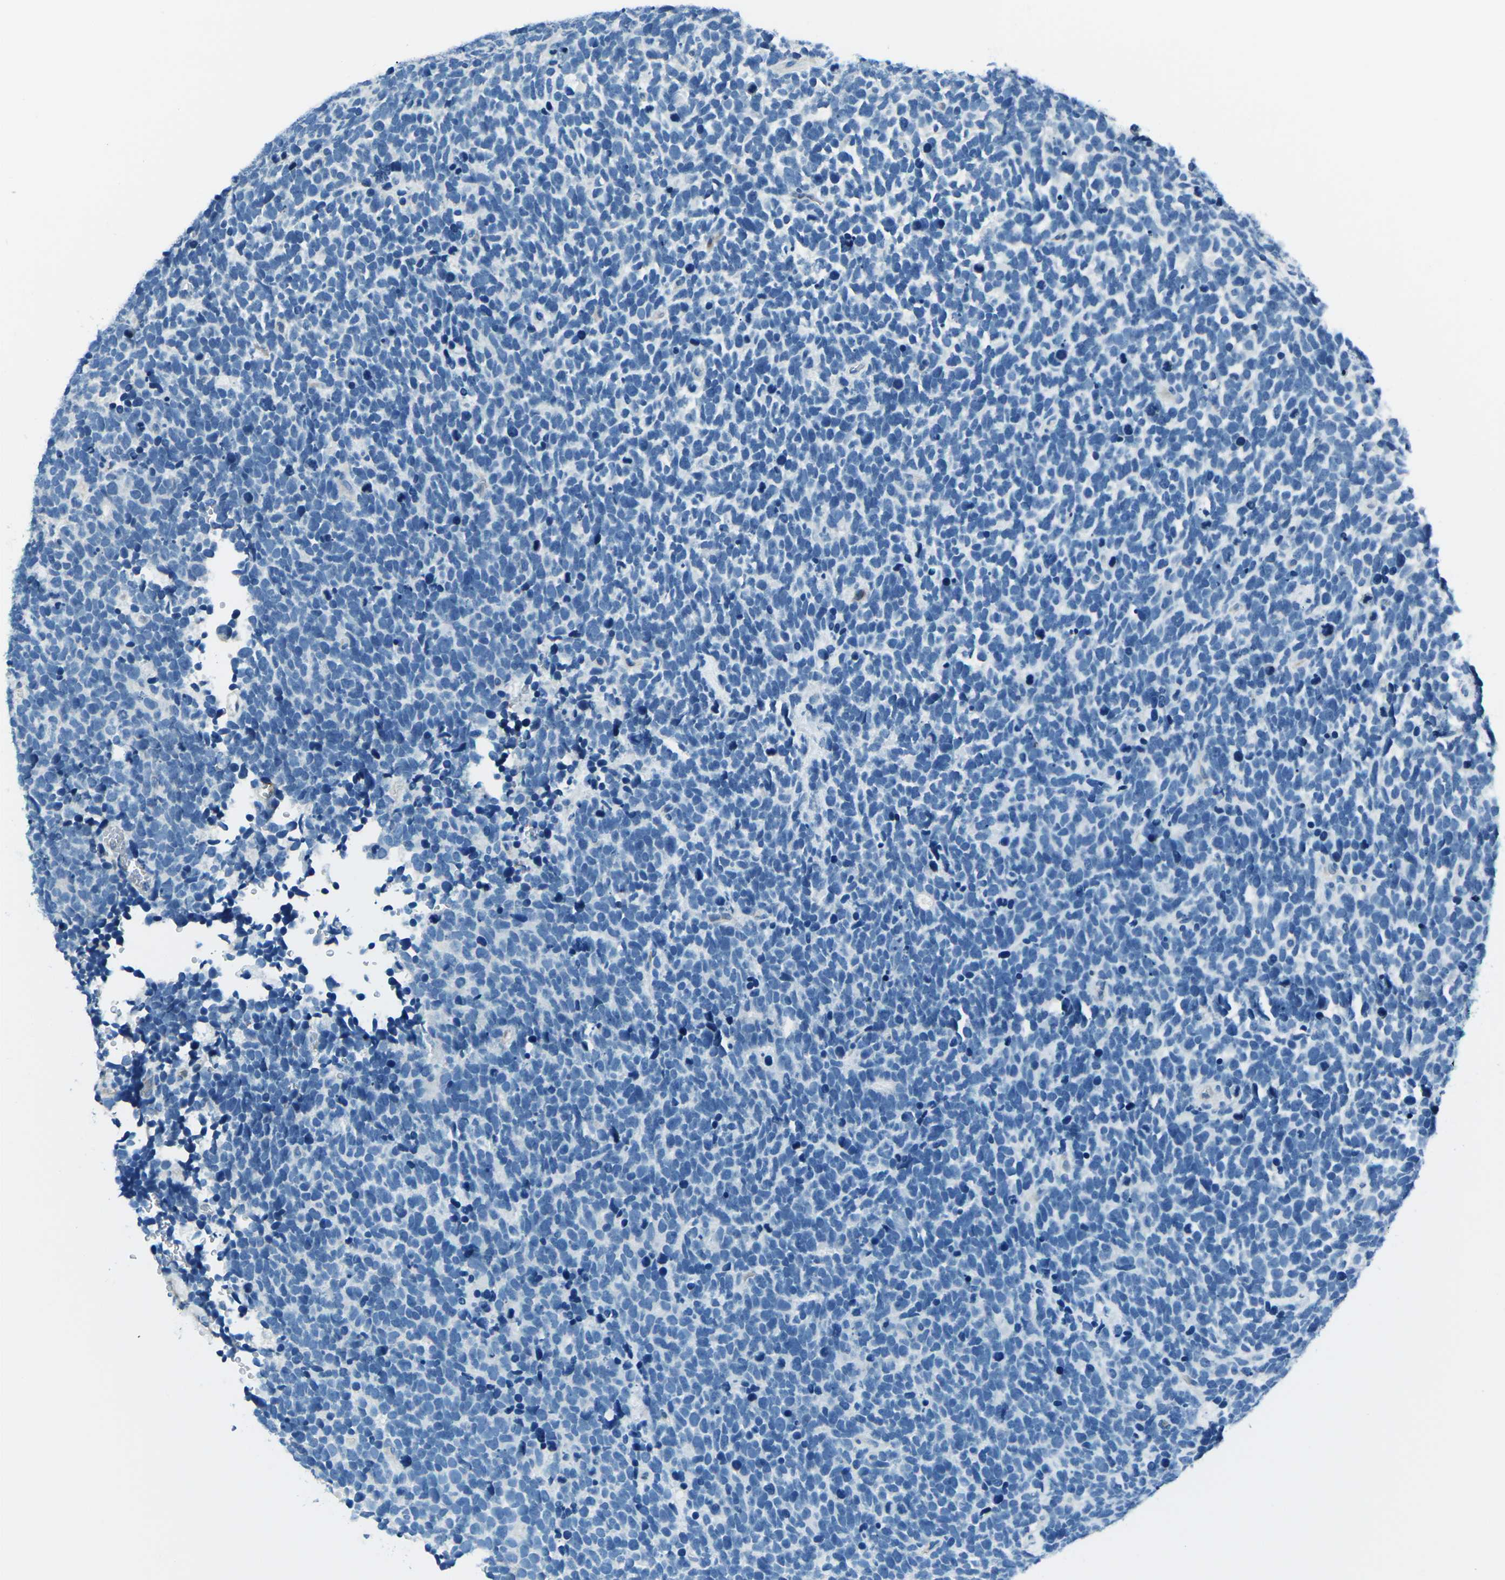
{"staining": {"intensity": "negative", "quantity": "none", "location": "none"}, "tissue": "urothelial cancer", "cell_type": "Tumor cells", "image_type": "cancer", "snomed": [{"axis": "morphology", "description": "Urothelial carcinoma, High grade"}, {"axis": "topography", "description": "Urinary bladder"}], "caption": "The IHC photomicrograph has no significant expression in tumor cells of urothelial cancer tissue.", "gene": "CD1D", "patient": {"sex": "female", "age": 82}}